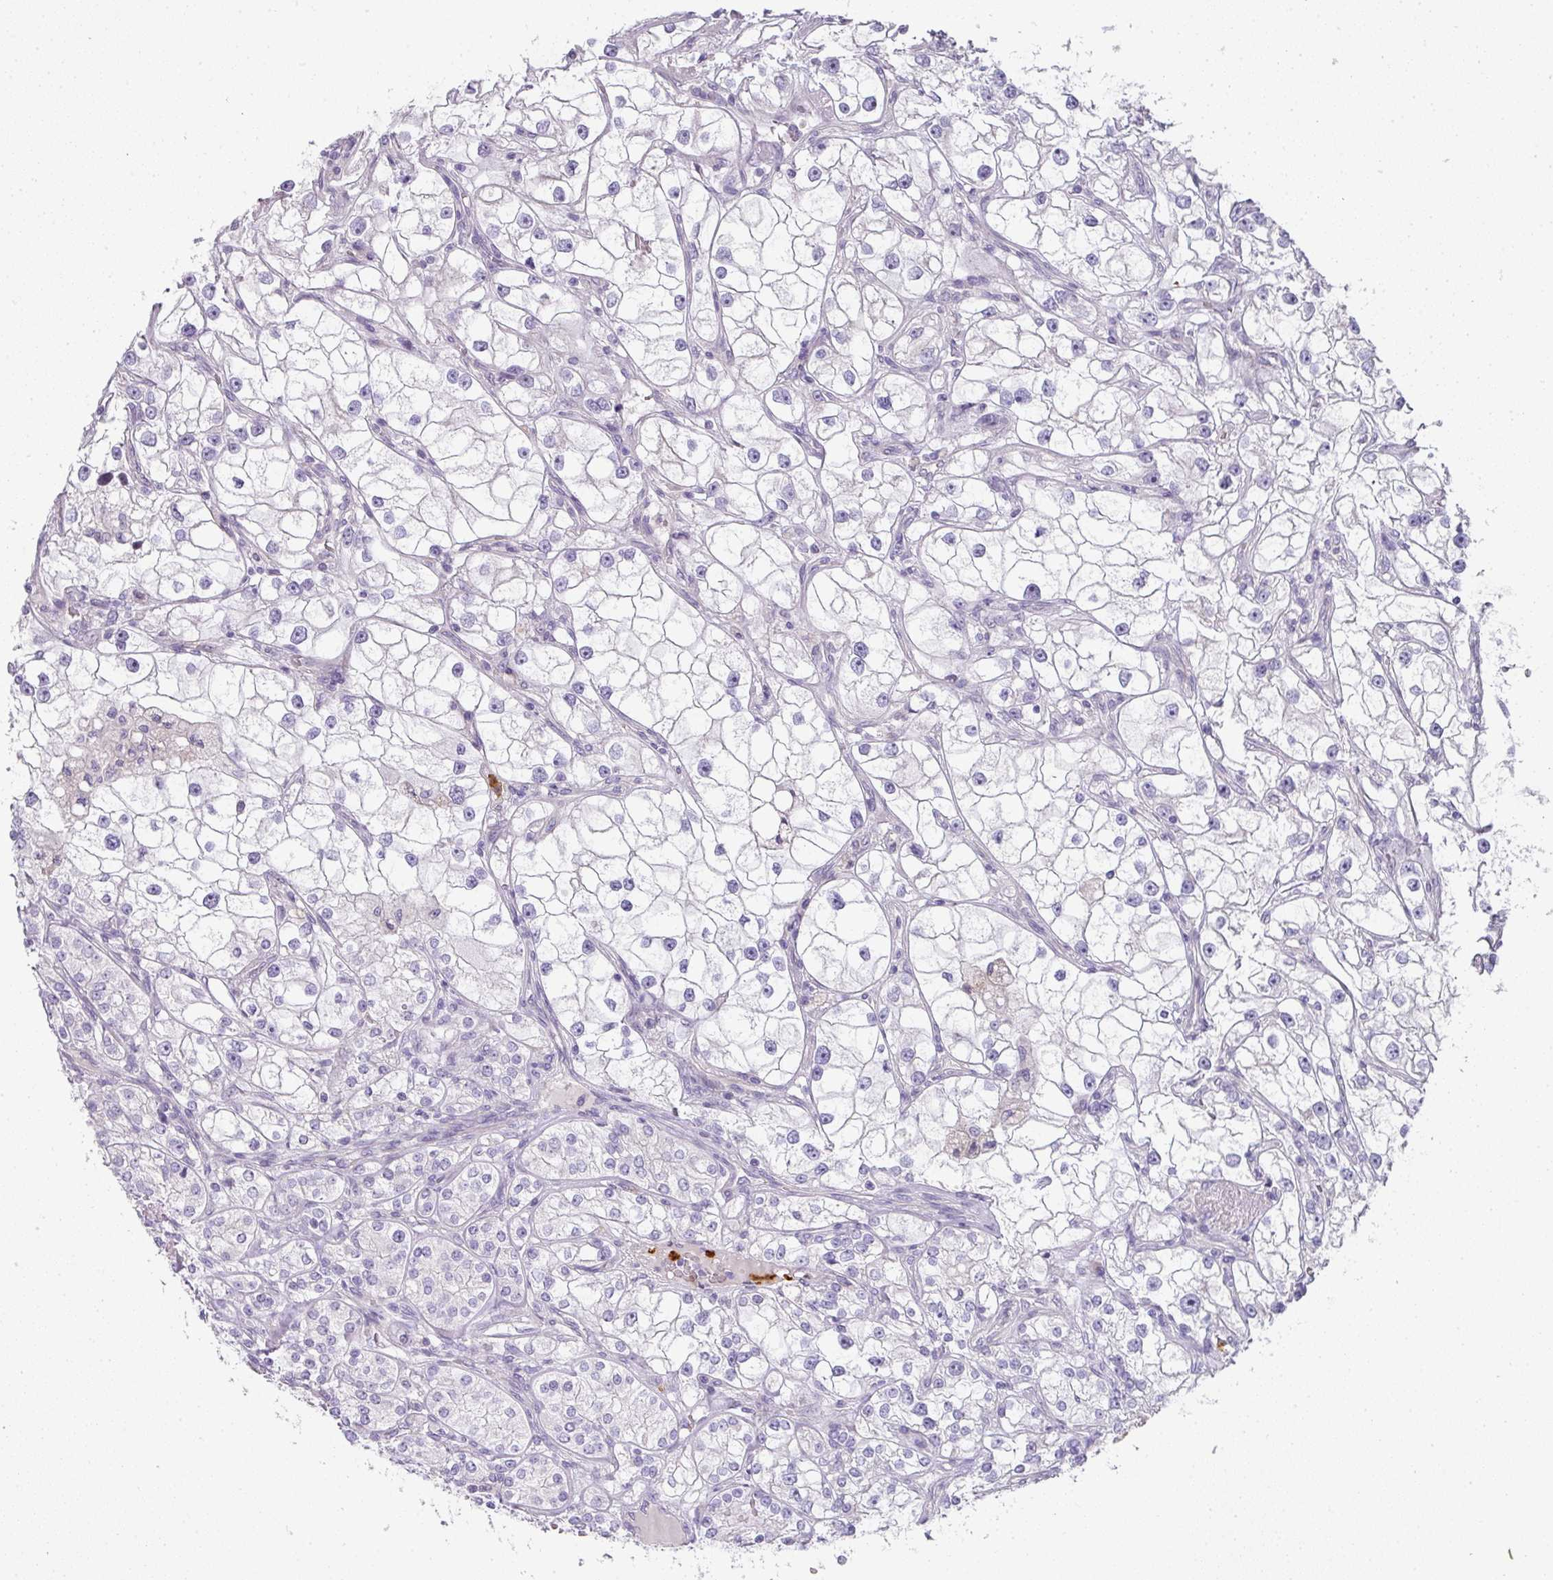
{"staining": {"intensity": "negative", "quantity": "none", "location": "none"}, "tissue": "renal cancer", "cell_type": "Tumor cells", "image_type": "cancer", "snomed": [{"axis": "morphology", "description": "Adenocarcinoma, NOS"}, {"axis": "topography", "description": "Kidney"}], "caption": "Immunohistochemical staining of human adenocarcinoma (renal) demonstrates no significant staining in tumor cells. Brightfield microscopy of immunohistochemistry stained with DAB (3,3'-diaminobenzidine) (brown) and hematoxylin (blue), captured at high magnification.", "gene": "HHEX", "patient": {"sex": "male", "age": 77}}